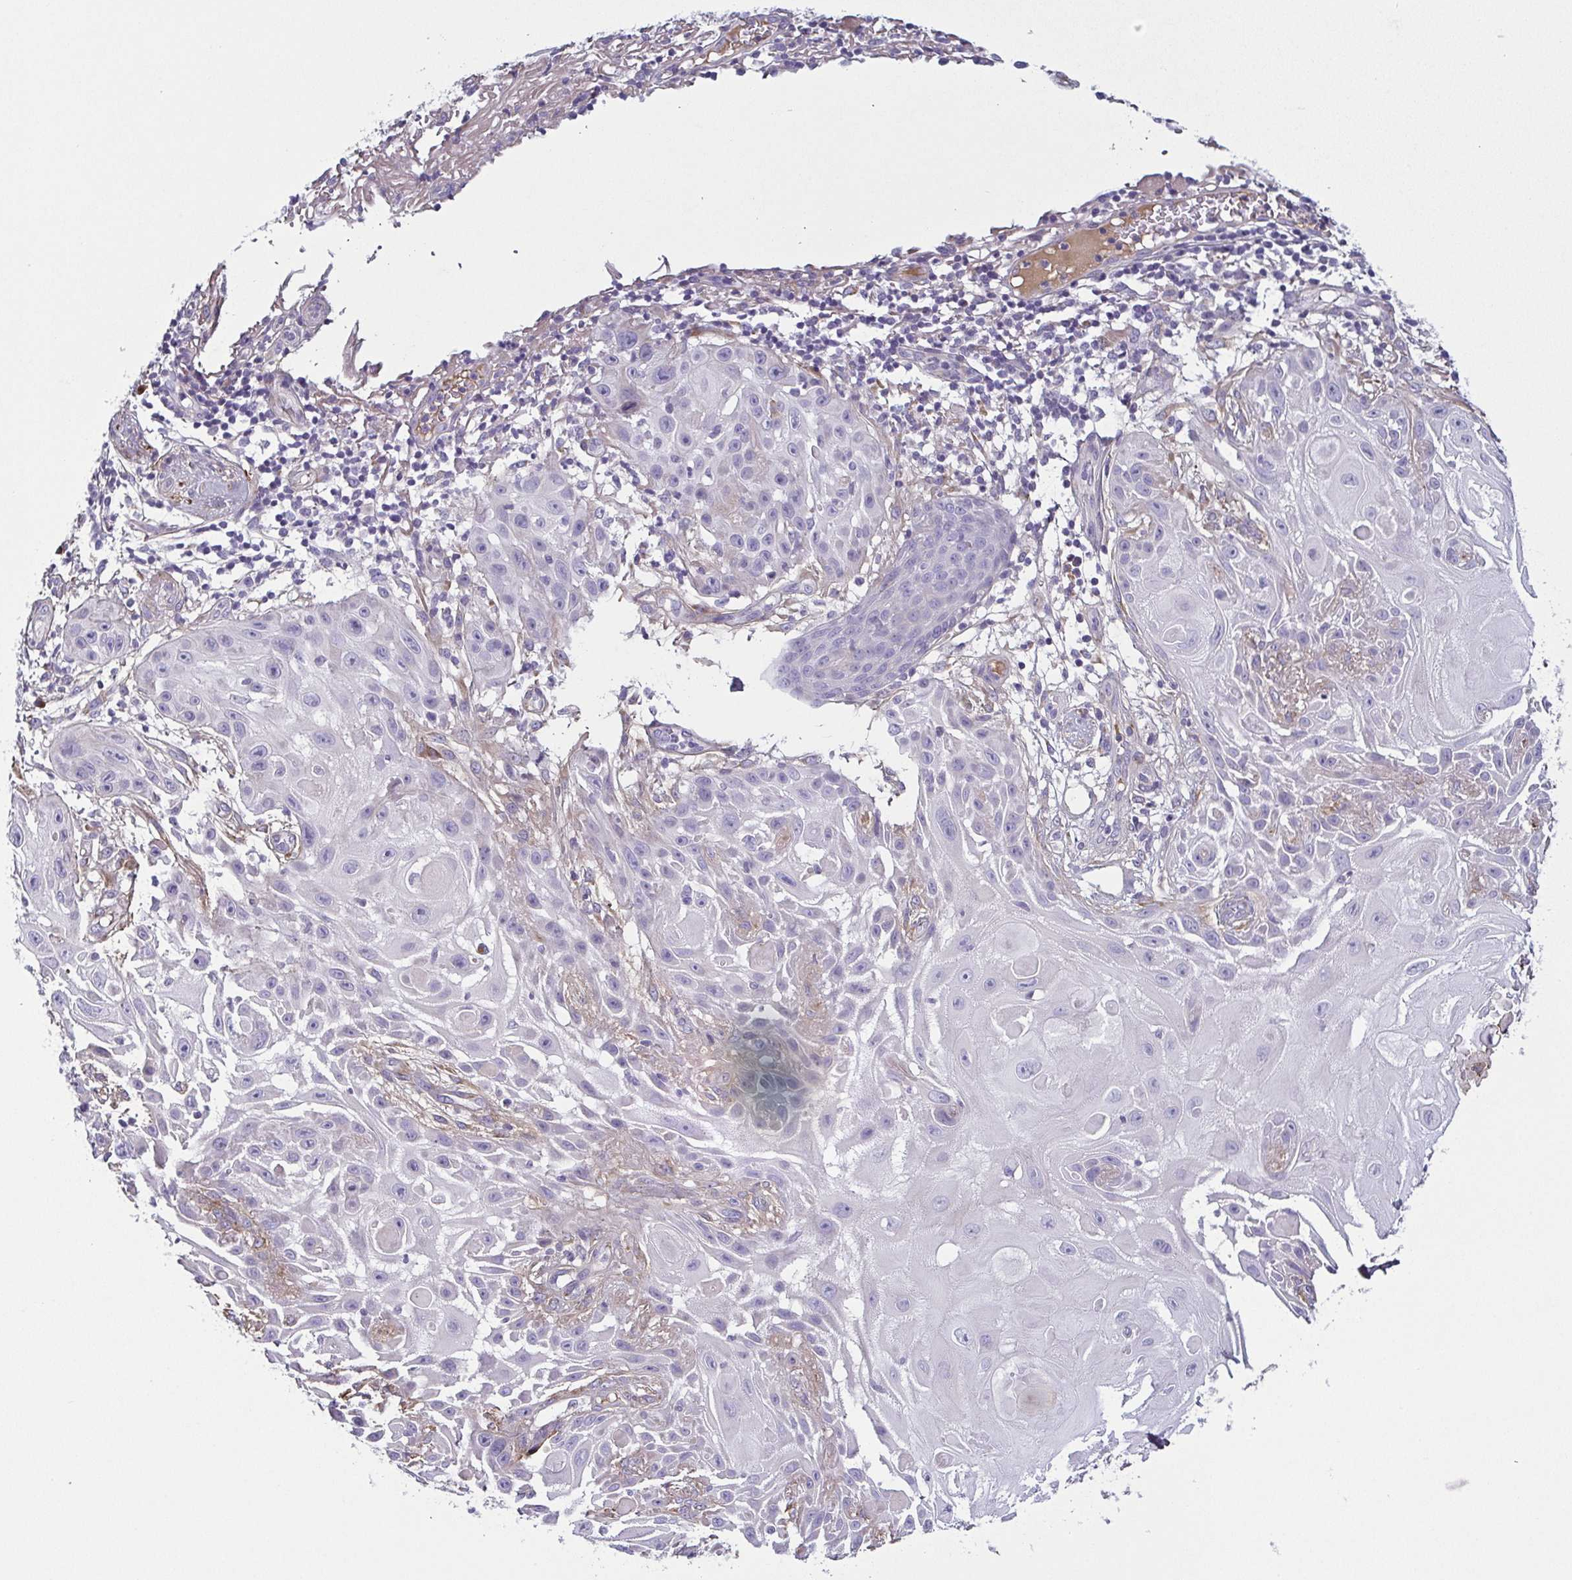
{"staining": {"intensity": "negative", "quantity": "none", "location": "none"}, "tissue": "skin cancer", "cell_type": "Tumor cells", "image_type": "cancer", "snomed": [{"axis": "morphology", "description": "Squamous cell carcinoma, NOS"}, {"axis": "topography", "description": "Skin"}], "caption": "Immunohistochemistry (IHC) of human skin cancer (squamous cell carcinoma) exhibits no expression in tumor cells.", "gene": "ECM1", "patient": {"sex": "female", "age": 91}}